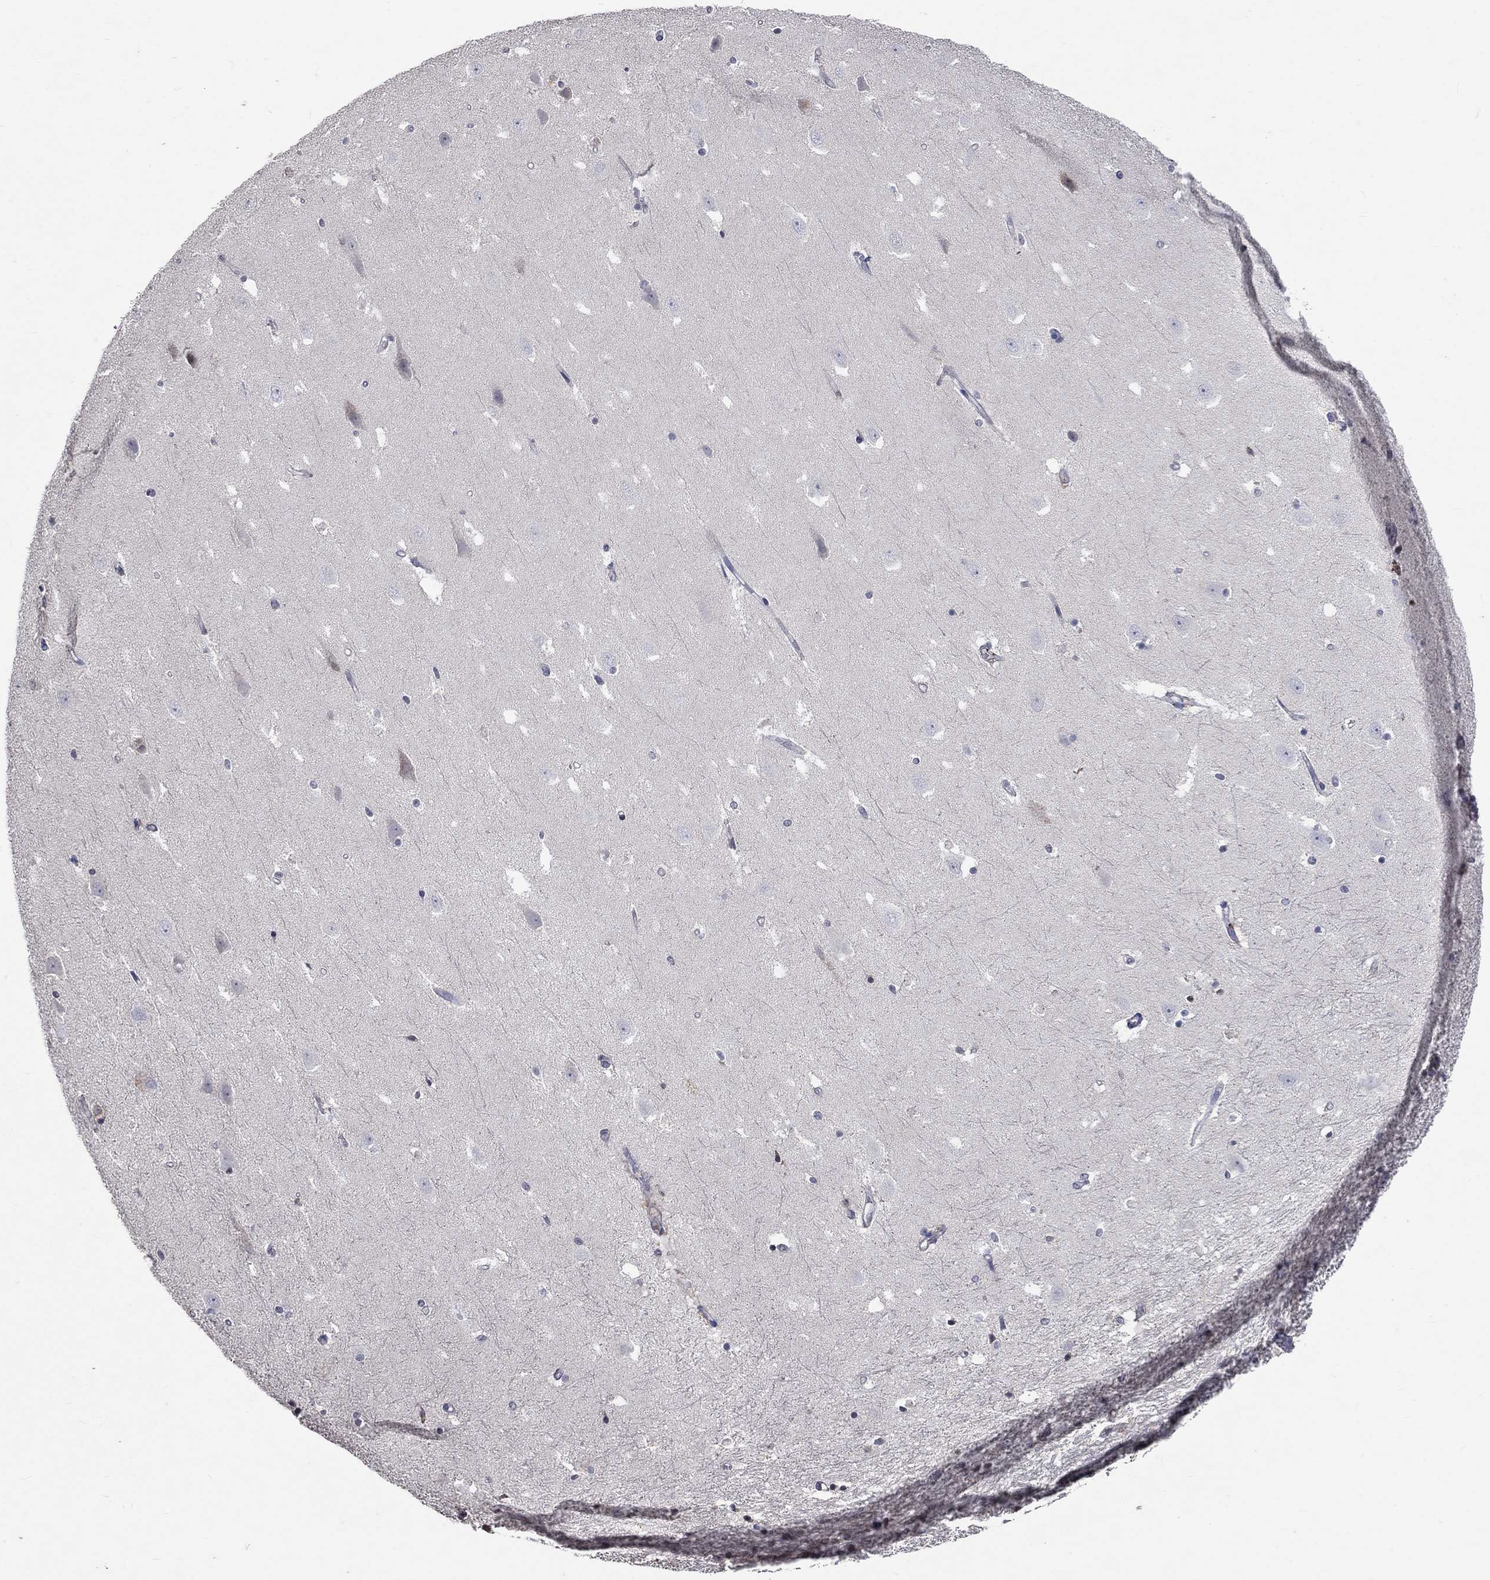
{"staining": {"intensity": "negative", "quantity": "none", "location": "none"}, "tissue": "hippocampus", "cell_type": "Glial cells", "image_type": "normal", "snomed": [{"axis": "morphology", "description": "Normal tissue, NOS"}, {"axis": "topography", "description": "Hippocampus"}], "caption": "This is an immunohistochemistry image of normal hippocampus. There is no staining in glial cells.", "gene": "TMEM169", "patient": {"sex": "male", "age": 49}}